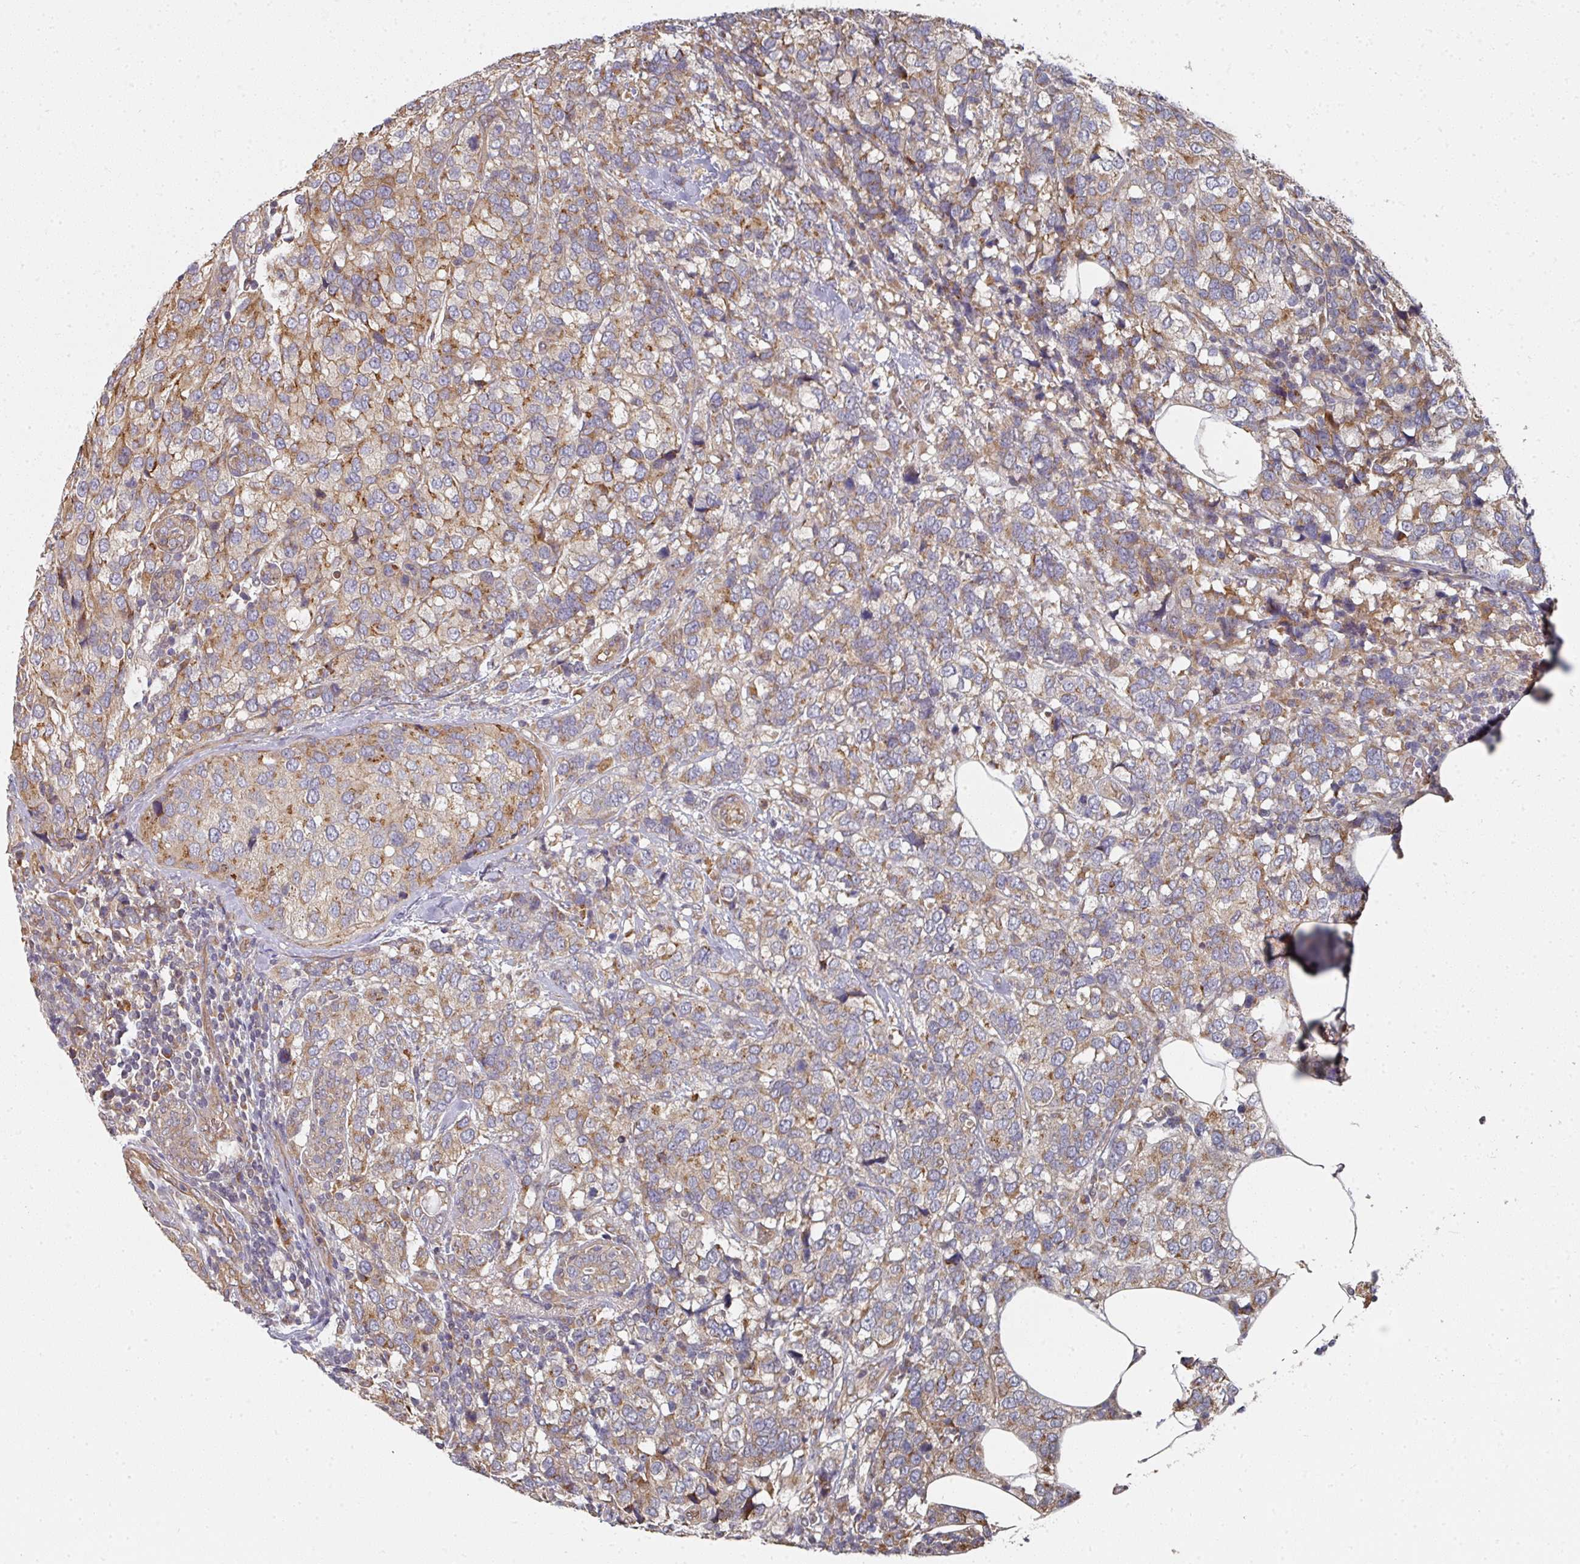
{"staining": {"intensity": "moderate", "quantity": "25%-75%", "location": "cytoplasmic/membranous"}, "tissue": "breast cancer", "cell_type": "Tumor cells", "image_type": "cancer", "snomed": [{"axis": "morphology", "description": "Lobular carcinoma"}, {"axis": "topography", "description": "Breast"}], "caption": "Protein expression analysis of human breast lobular carcinoma reveals moderate cytoplasmic/membranous expression in approximately 25%-75% of tumor cells. Nuclei are stained in blue.", "gene": "EDEM2", "patient": {"sex": "female", "age": 59}}